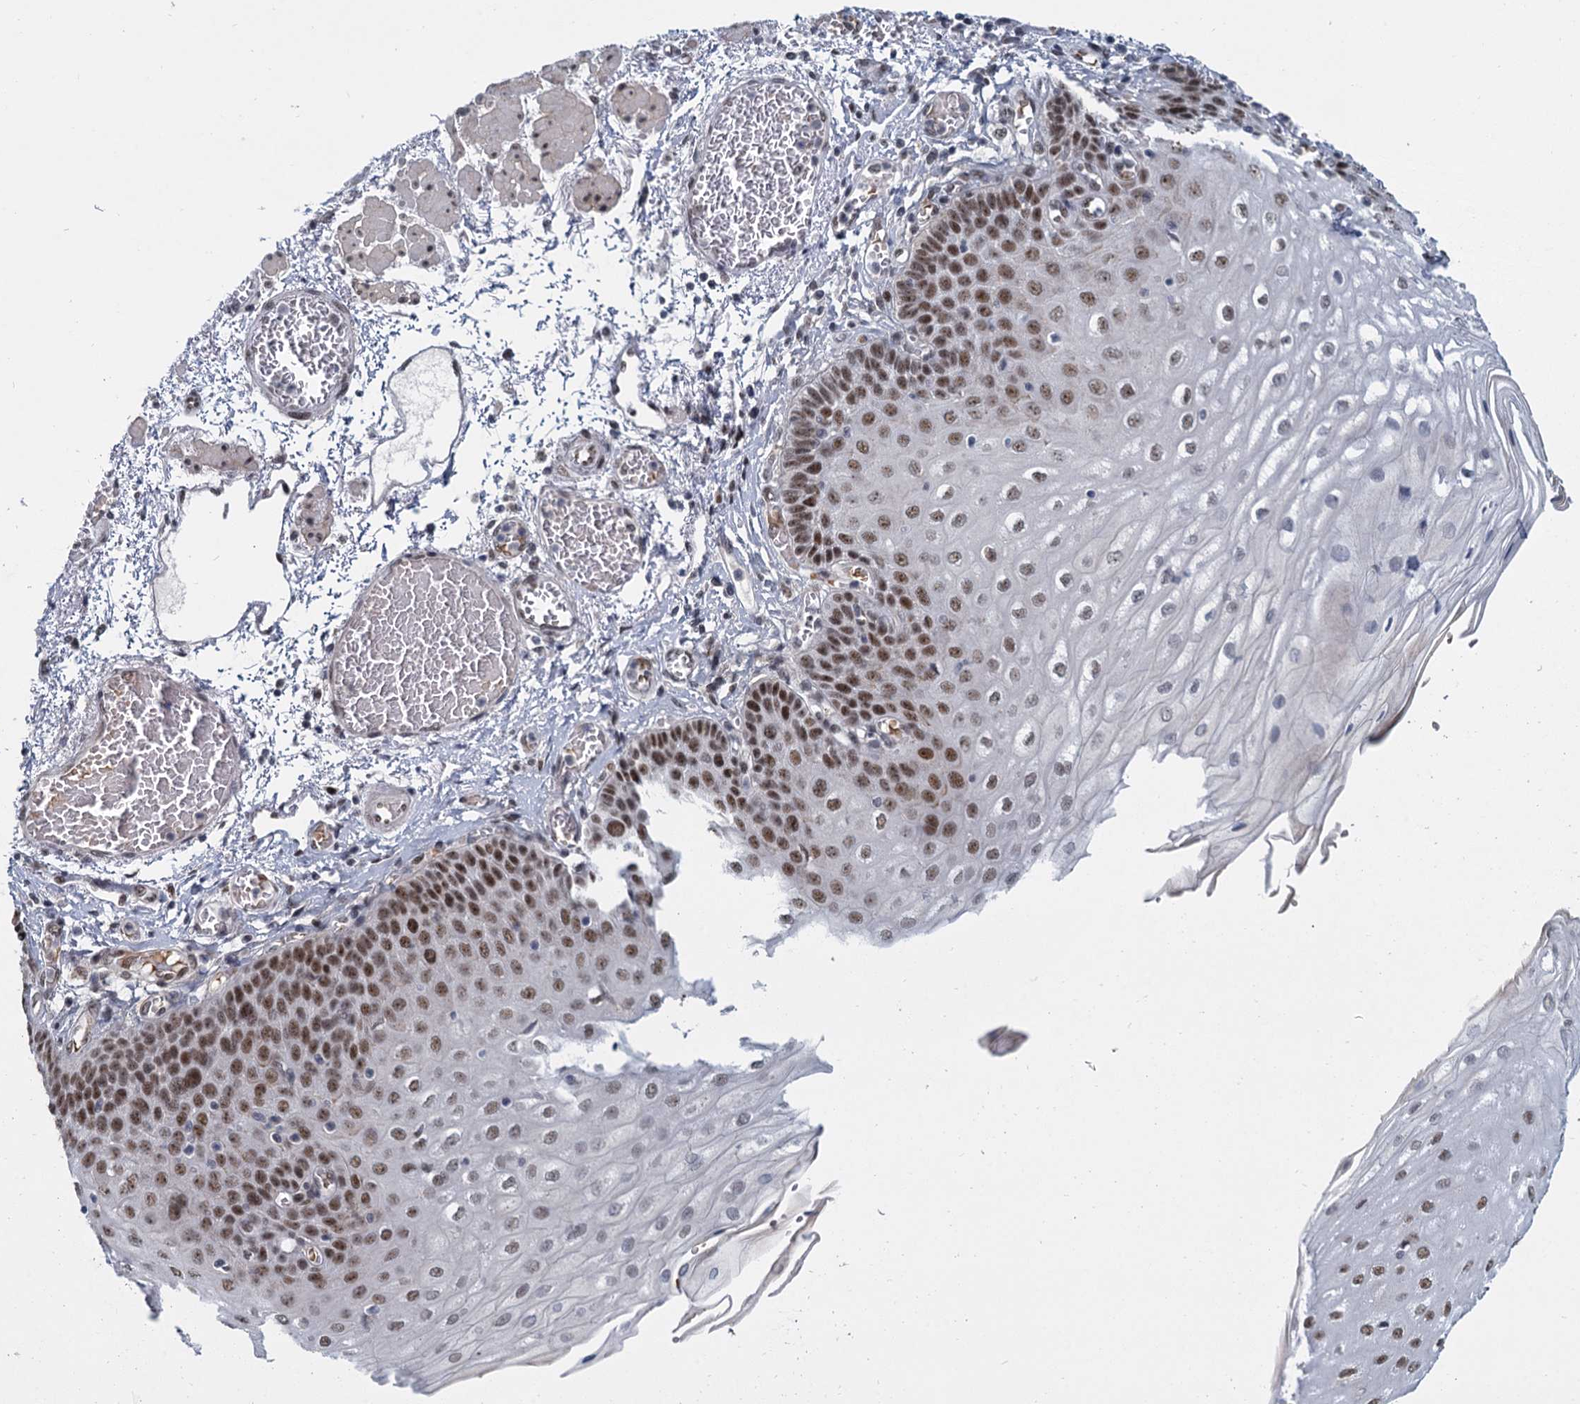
{"staining": {"intensity": "strong", "quantity": ">75%", "location": "nuclear"}, "tissue": "esophagus", "cell_type": "Squamous epithelial cells", "image_type": "normal", "snomed": [{"axis": "morphology", "description": "Normal tissue, NOS"}, {"axis": "topography", "description": "Esophagus"}], "caption": "Unremarkable esophagus reveals strong nuclear staining in approximately >75% of squamous epithelial cells.", "gene": "RPRD1A", "patient": {"sex": "male", "age": 81}}